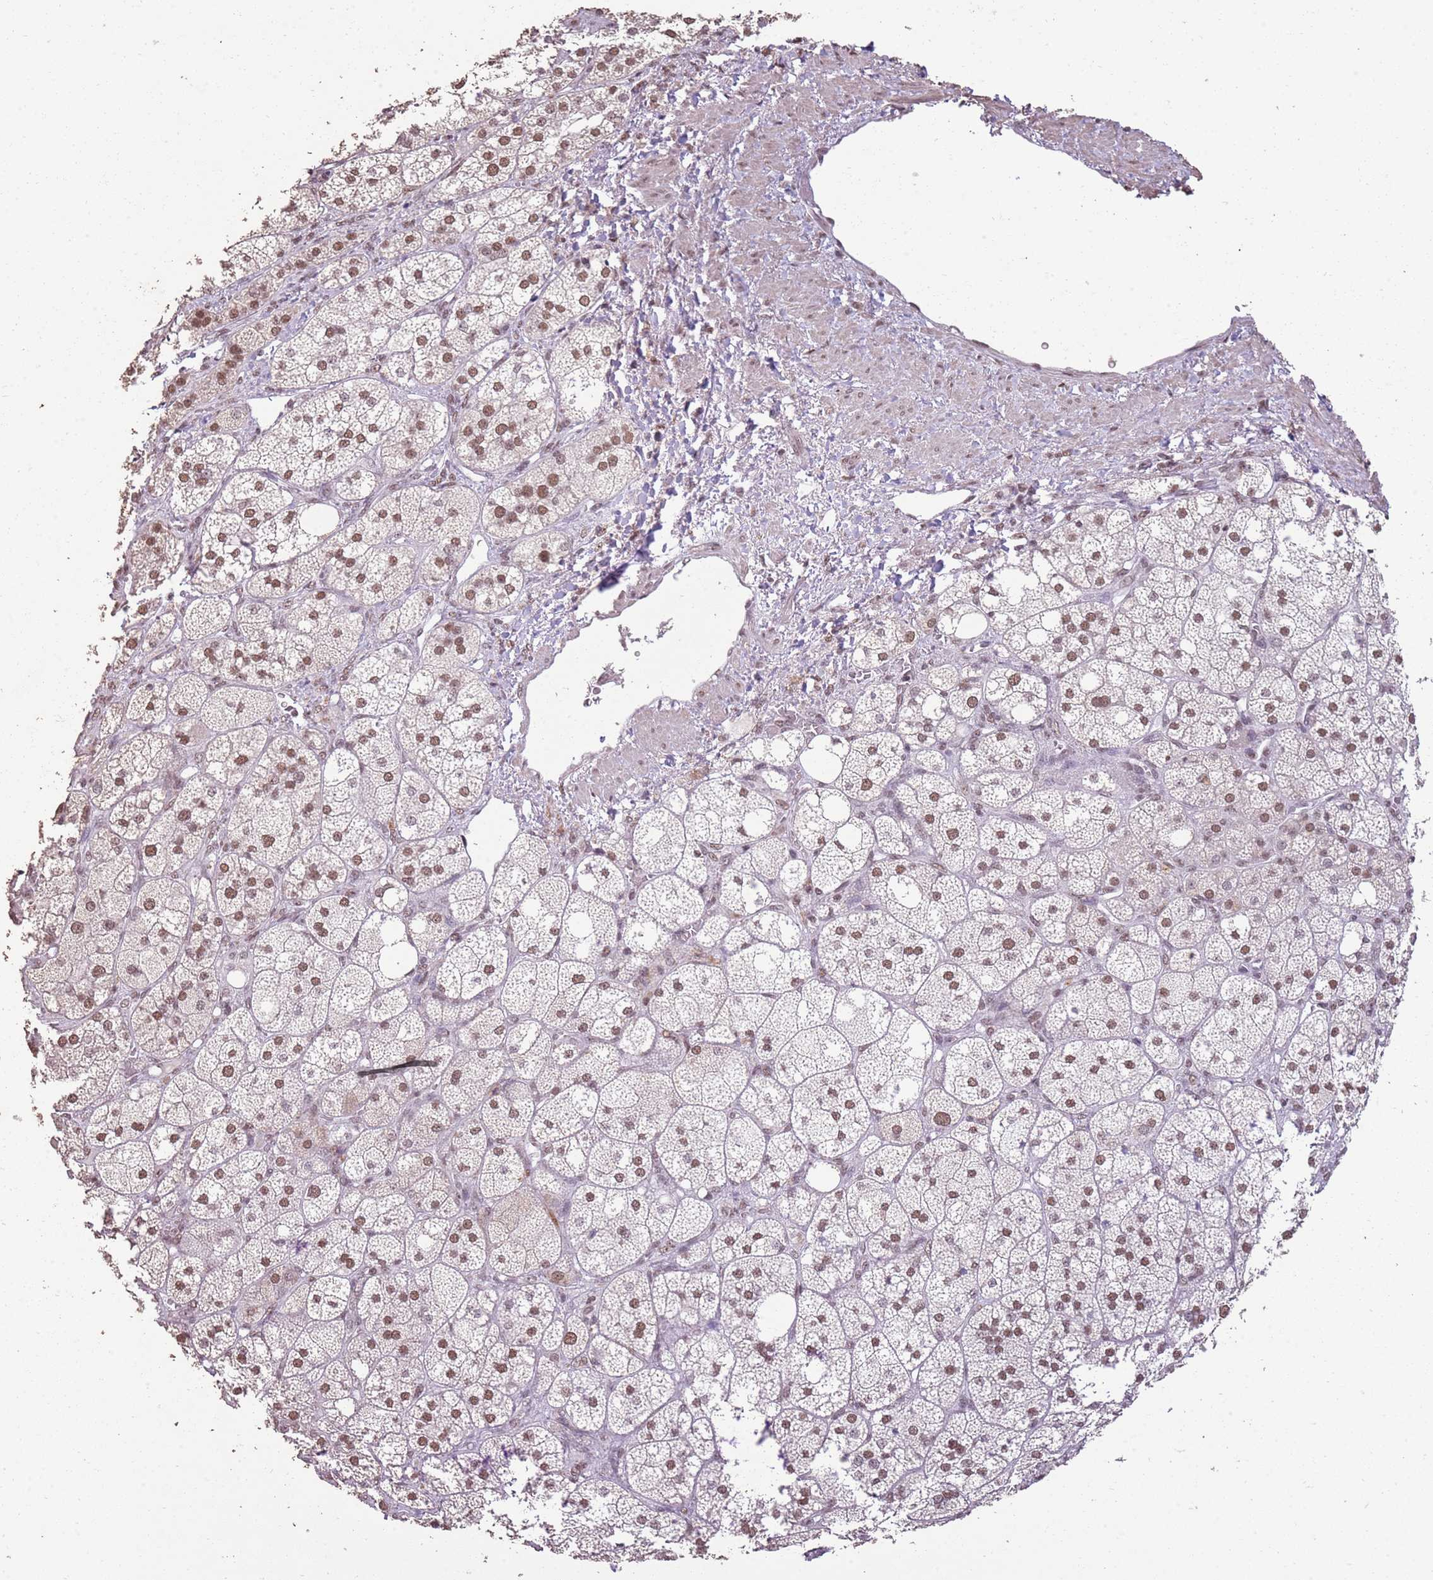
{"staining": {"intensity": "moderate", "quantity": "25%-75%", "location": "nuclear"}, "tissue": "adrenal gland", "cell_type": "Glandular cells", "image_type": "normal", "snomed": [{"axis": "morphology", "description": "Normal tissue, NOS"}, {"axis": "topography", "description": "Adrenal gland"}], "caption": "Protein staining of normal adrenal gland demonstrates moderate nuclear staining in about 25%-75% of glandular cells. Using DAB (brown) and hematoxylin (blue) stains, captured at high magnification using brightfield microscopy.", "gene": "ARL14EP", "patient": {"sex": "male", "age": 61}}